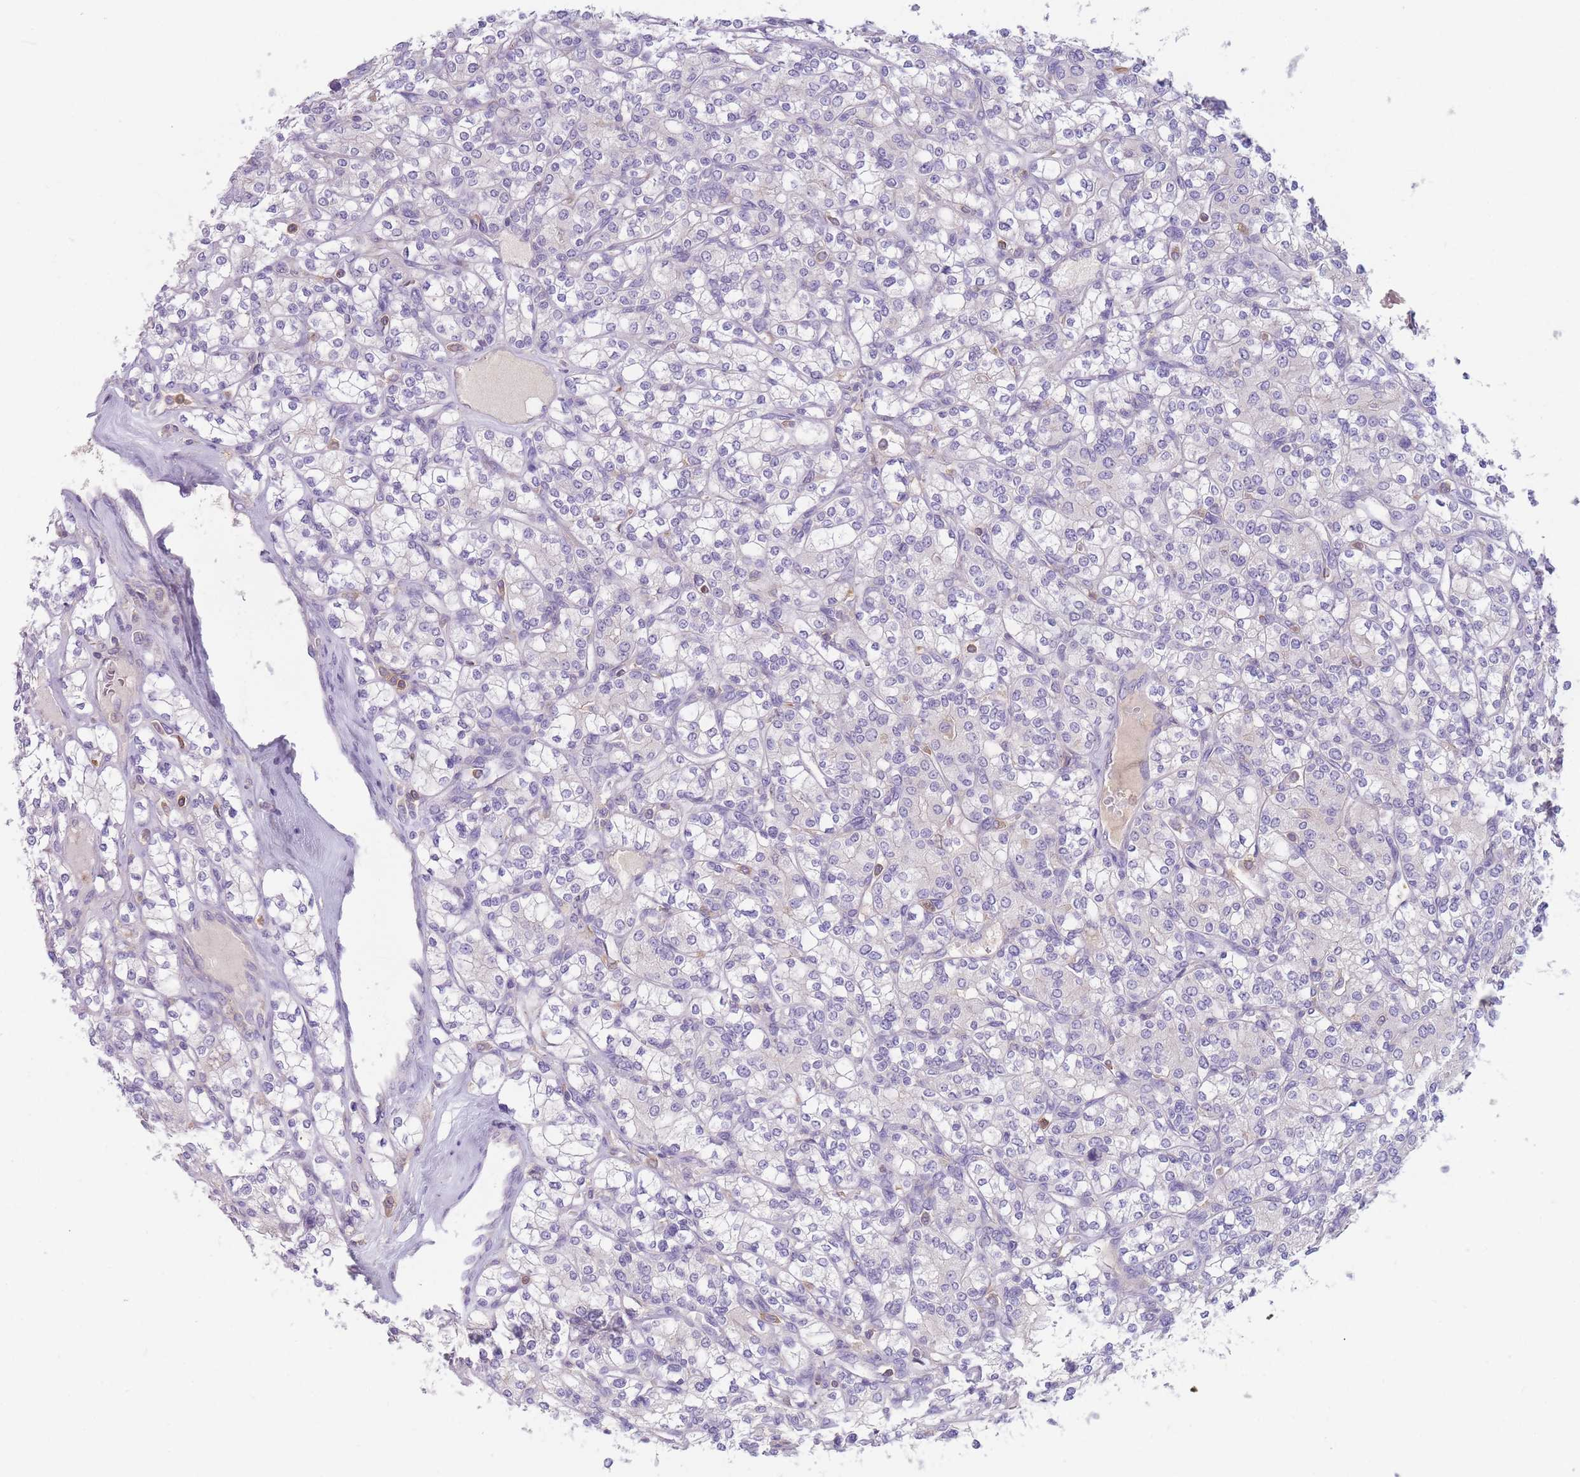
{"staining": {"intensity": "negative", "quantity": "none", "location": "none"}, "tissue": "renal cancer", "cell_type": "Tumor cells", "image_type": "cancer", "snomed": [{"axis": "morphology", "description": "Adenocarcinoma, NOS"}, {"axis": "topography", "description": "Kidney"}], "caption": "Tumor cells are negative for protein expression in human adenocarcinoma (renal).", "gene": "ST3GAL4", "patient": {"sex": "male", "age": 77}}